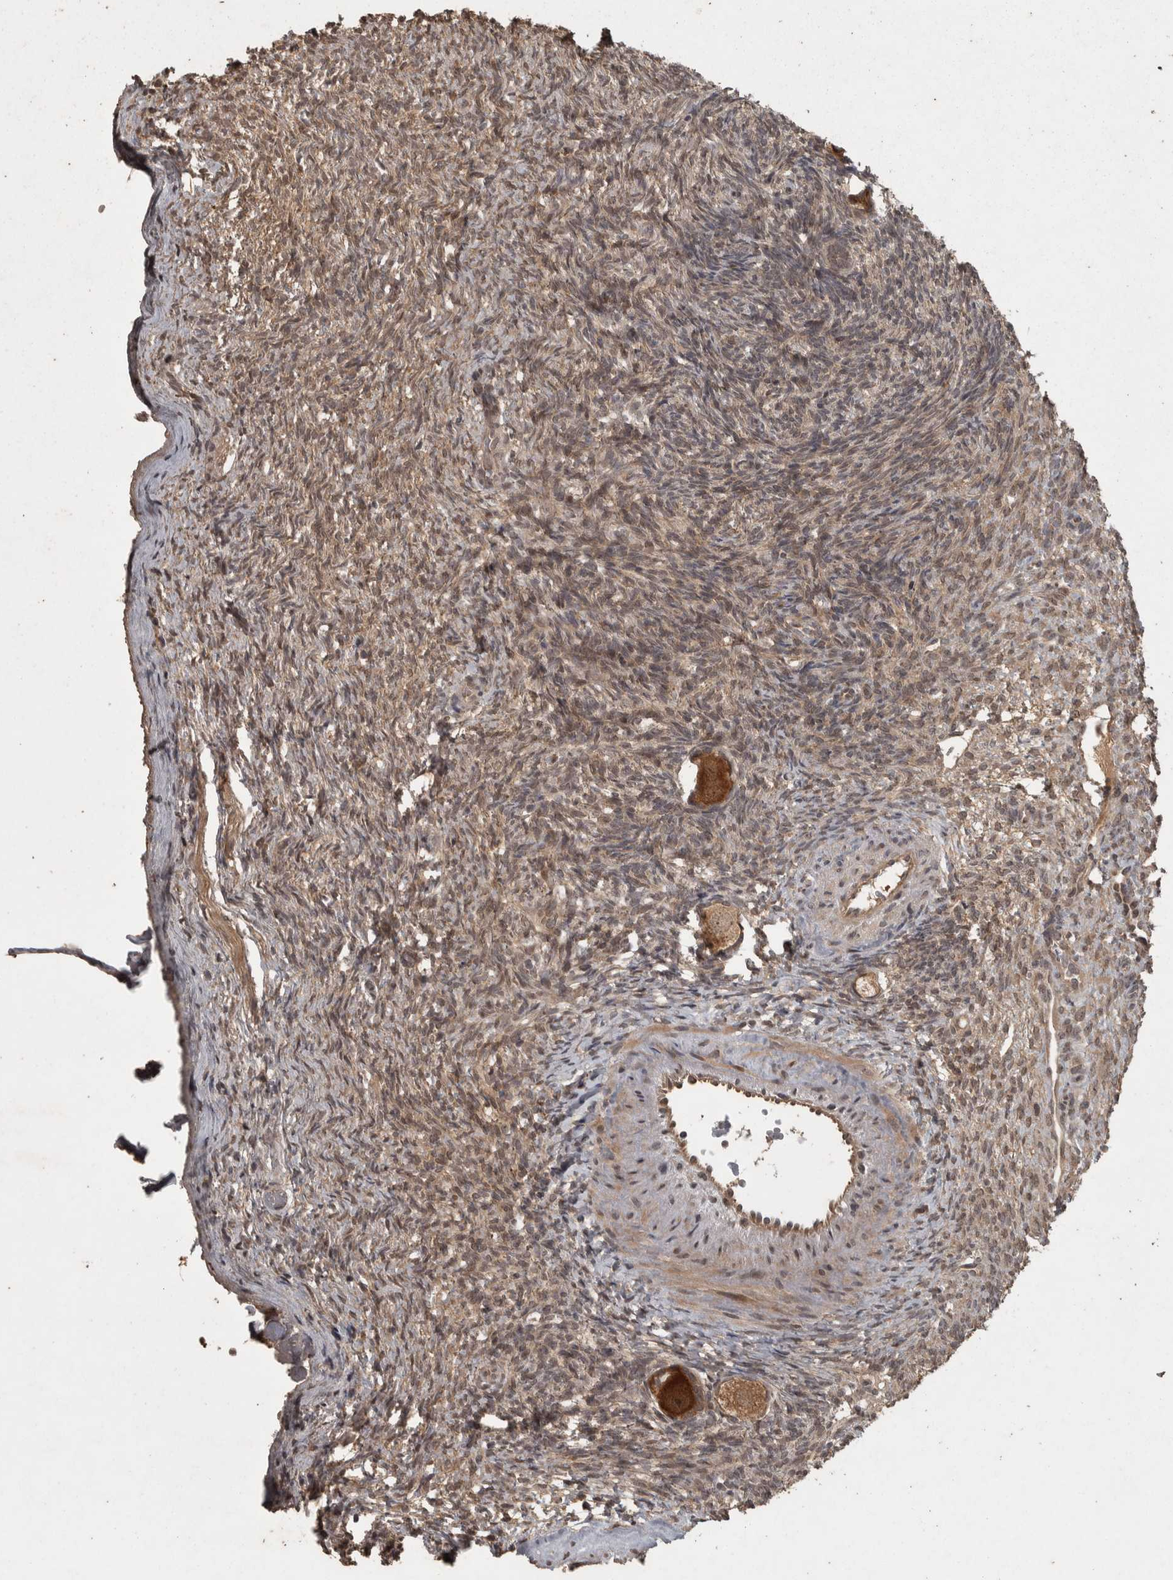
{"staining": {"intensity": "strong", "quantity": ">75%", "location": "cytoplasmic/membranous"}, "tissue": "ovary", "cell_type": "Follicle cells", "image_type": "normal", "snomed": [{"axis": "morphology", "description": "Normal tissue, NOS"}, {"axis": "topography", "description": "Ovary"}], "caption": "Normal ovary exhibits strong cytoplasmic/membranous positivity in approximately >75% of follicle cells, visualized by immunohistochemistry.", "gene": "ACO1", "patient": {"sex": "female", "age": 34}}